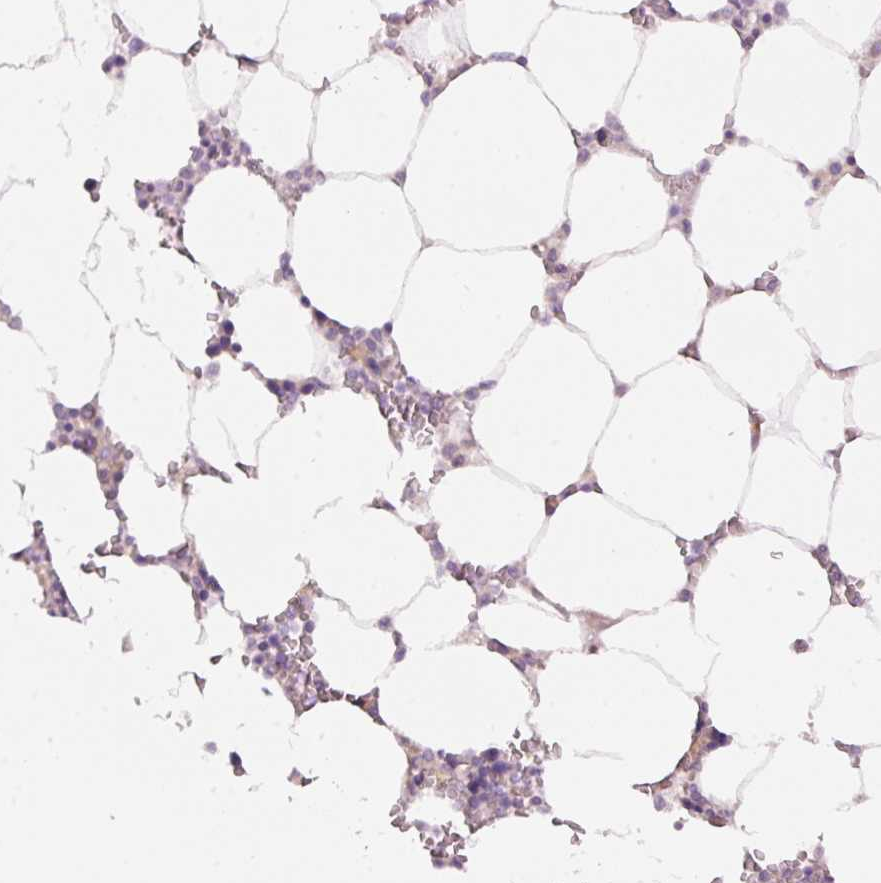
{"staining": {"intensity": "moderate", "quantity": "<25%", "location": "cytoplasmic/membranous"}, "tissue": "bone marrow", "cell_type": "Hematopoietic cells", "image_type": "normal", "snomed": [{"axis": "morphology", "description": "Normal tissue, NOS"}, {"axis": "topography", "description": "Bone marrow"}], "caption": "High-magnification brightfield microscopy of unremarkable bone marrow stained with DAB (brown) and counterstained with hematoxylin (blue). hematopoietic cells exhibit moderate cytoplasmic/membranous staining is identified in approximately<25% of cells. (DAB = brown stain, brightfield microscopy at high magnification).", "gene": "RSPO2", "patient": {"sex": "male", "age": 64}}